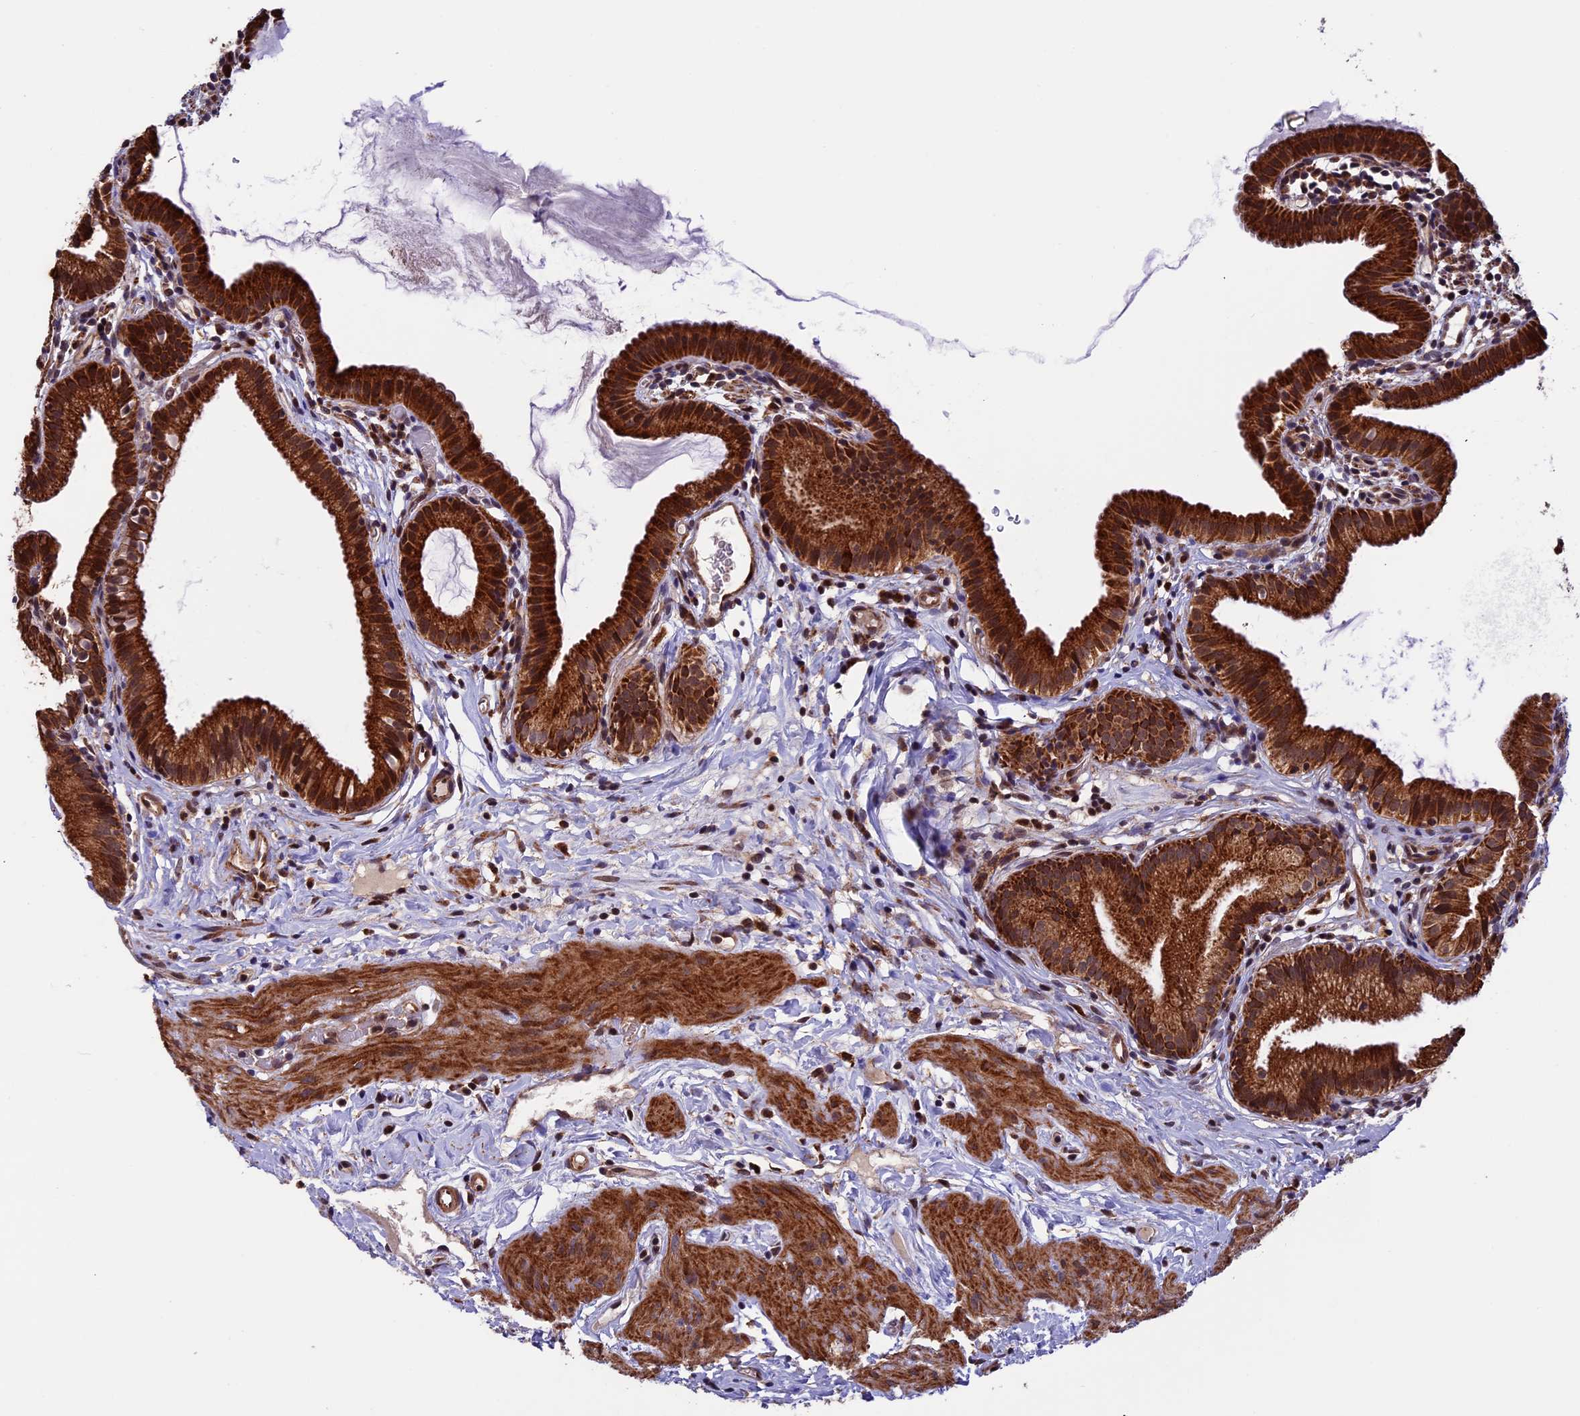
{"staining": {"intensity": "strong", "quantity": ">75%", "location": "cytoplasmic/membranous"}, "tissue": "gallbladder", "cell_type": "Glandular cells", "image_type": "normal", "snomed": [{"axis": "morphology", "description": "Normal tissue, NOS"}, {"axis": "topography", "description": "Gallbladder"}], "caption": "This is a photomicrograph of immunohistochemistry (IHC) staining of normal gallbladder, which shows strong staining in the cytoplasmic/membranous of glandular cells.", "gene": "RNF17", "patient": {"sex": "female", "age": 46}}